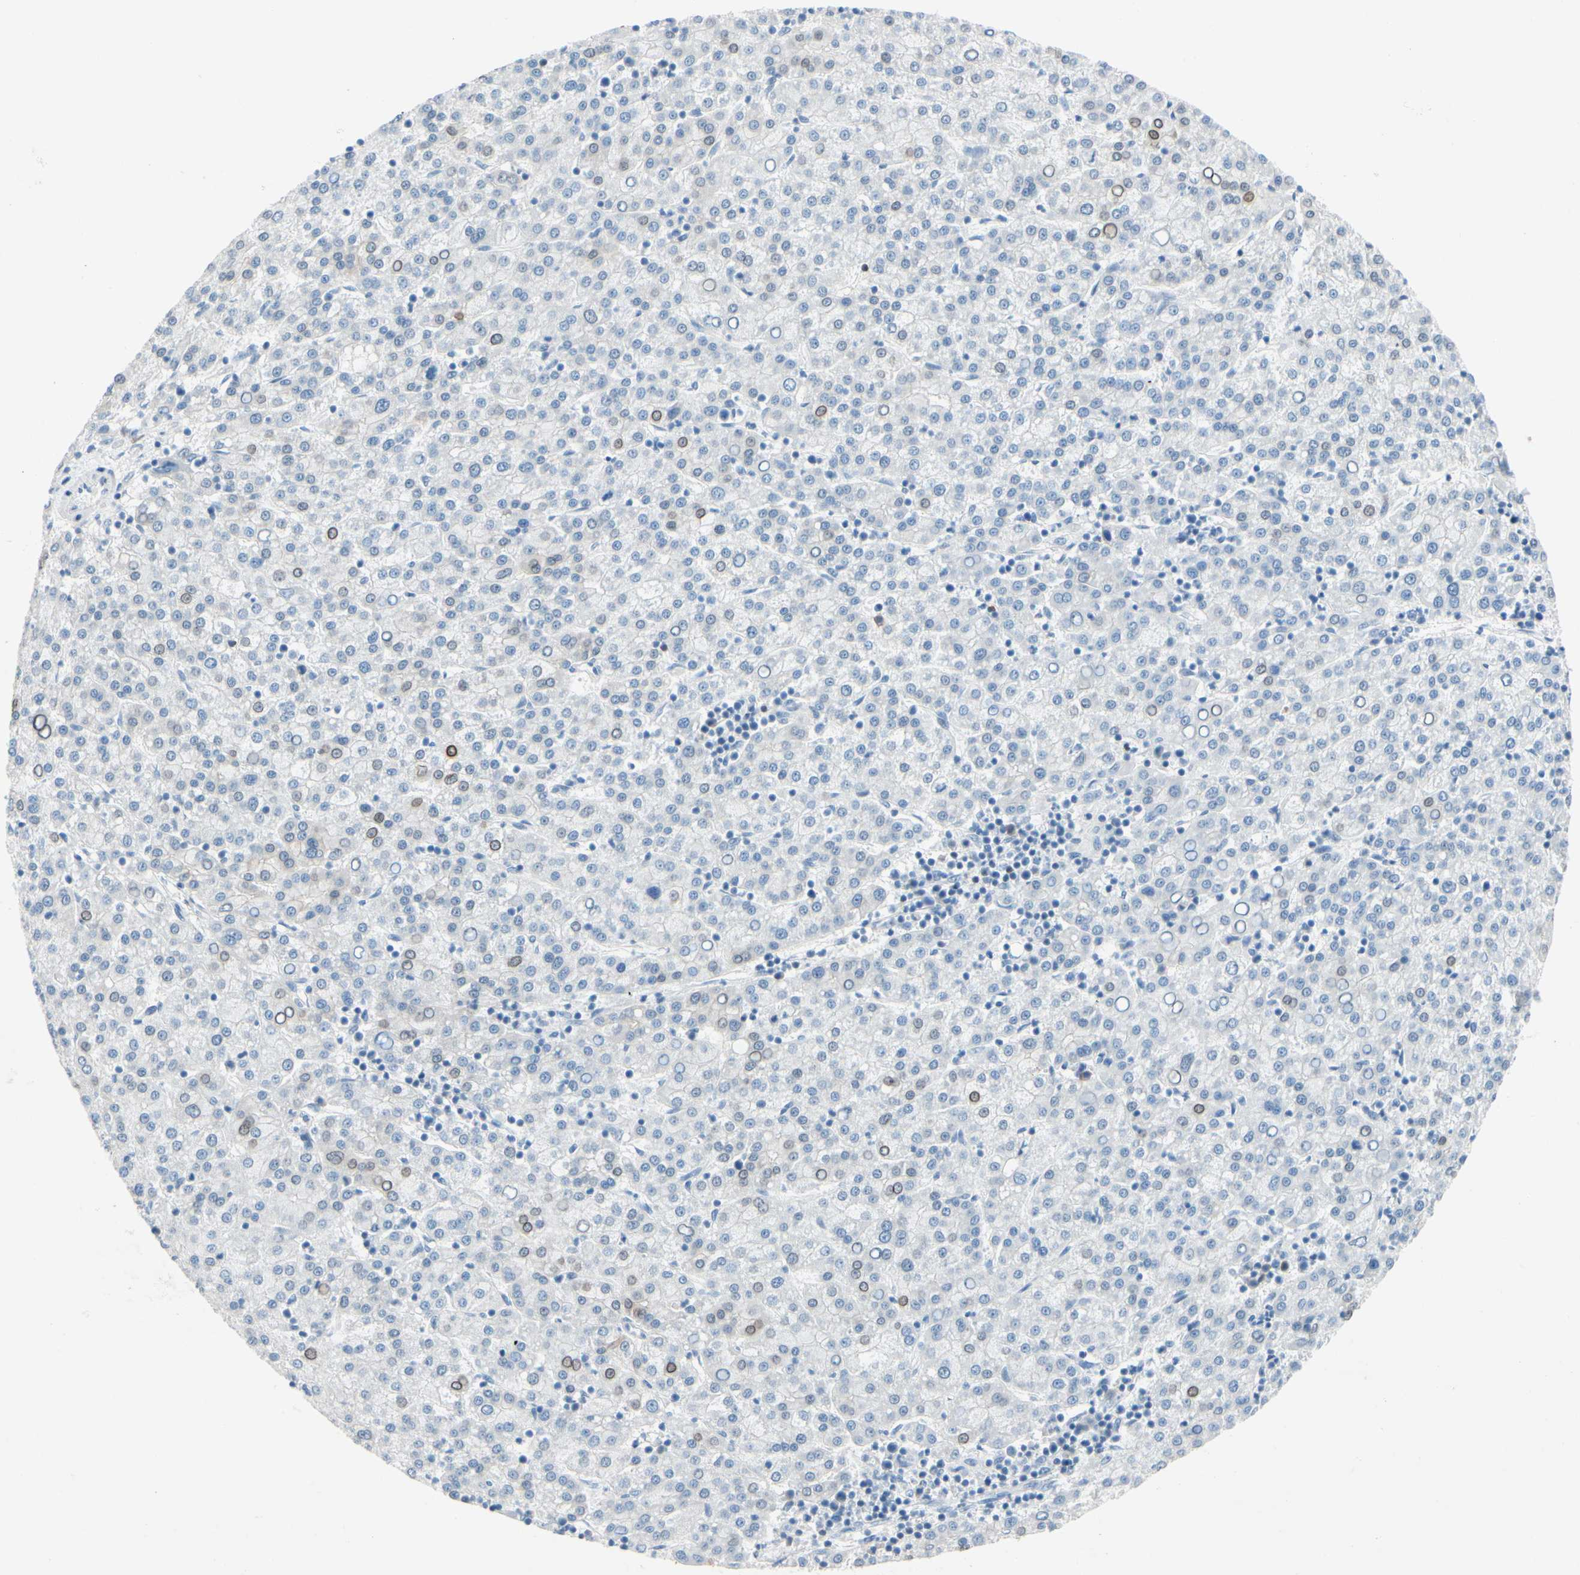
{"staining": {"intensity": "weak", "quantity": "<25%", "location": "cytoplasmic/membranous,nuclear"}, "tissue": "liver cancer", "cell_type": "Tumor cells", "image_type": "cancer", "snomed": [{"axis": "morphology", "description": "Carcinoma, Hepatocellular, NOS"}, {"axis": "topography", "description": "Liver"}], "caption": "The micrograph displays no staining of tumor cells in liver cancer (hepatocellular carcinoma). (DAB (3,3'-diaminobenzidine) immunohistochemistry (IHC), high magnification).", "gene": "ZNF132", "patient": {"sex": "female", "age": 58}}